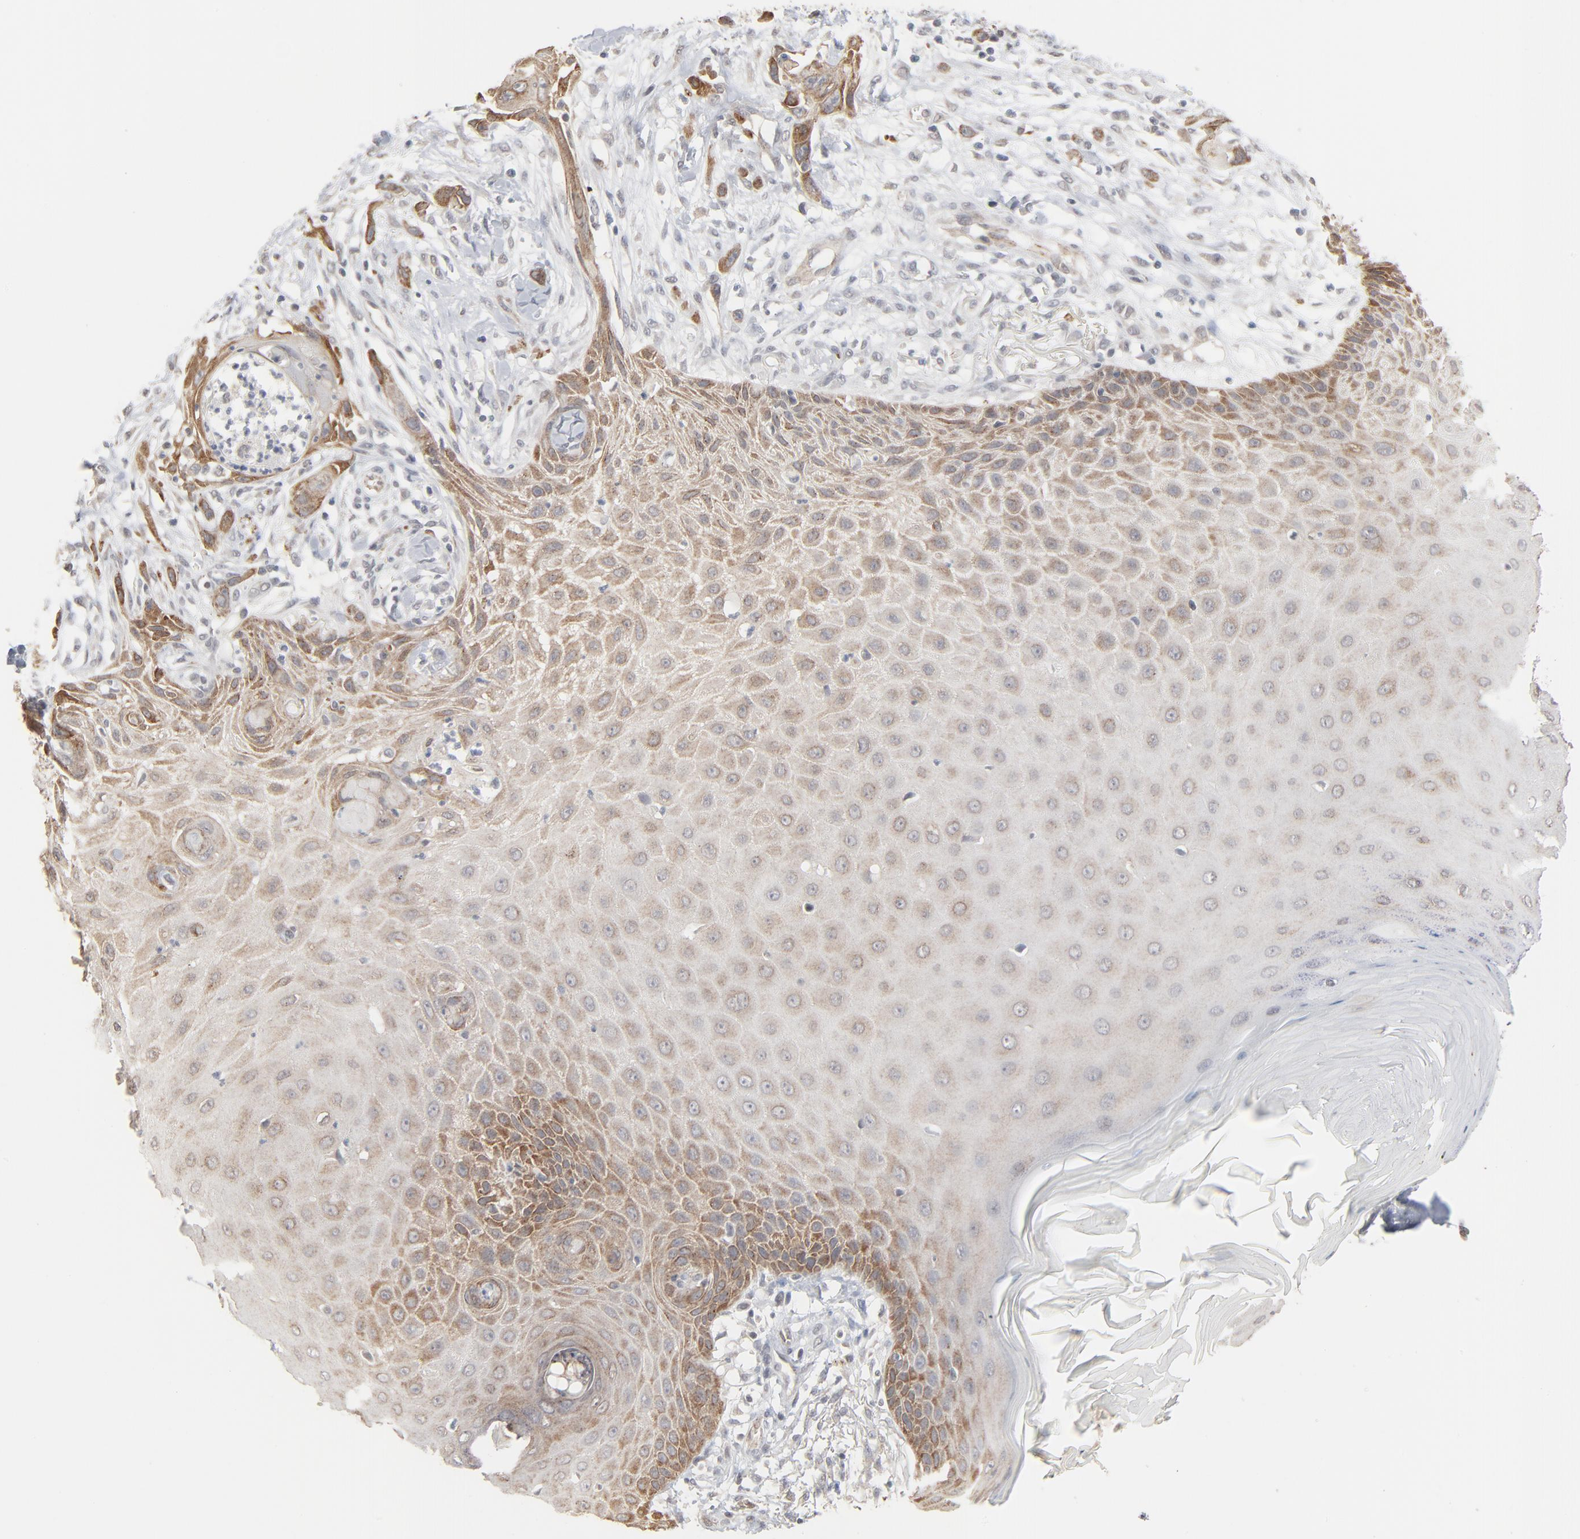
{"staining": {"intensity": "moderate", "quantity": ">75%", "location": "cytoplasmic/membranous"}, "tissue": "skin cancer", "cell_type": "Tumor cells", "image_type": "cancer", "snomed": [{"axis": "morphology", "description": "Normal tissue, NOS"}, {"axis": "morphology", "description": "Squamous cell carcinoma, NOS"}, {"axis": "topography", "description": "Skin"}], "caption": "This micrograph reveals skin cancer stained with IHC to label a protein in brown. The cytoplasmic/membranous of tumor cells show moderate positivity for the protein. Nuclei are counter-stained blue.", "gene": "ITPR3", "patient": {"sex": "female", "age": 59}}